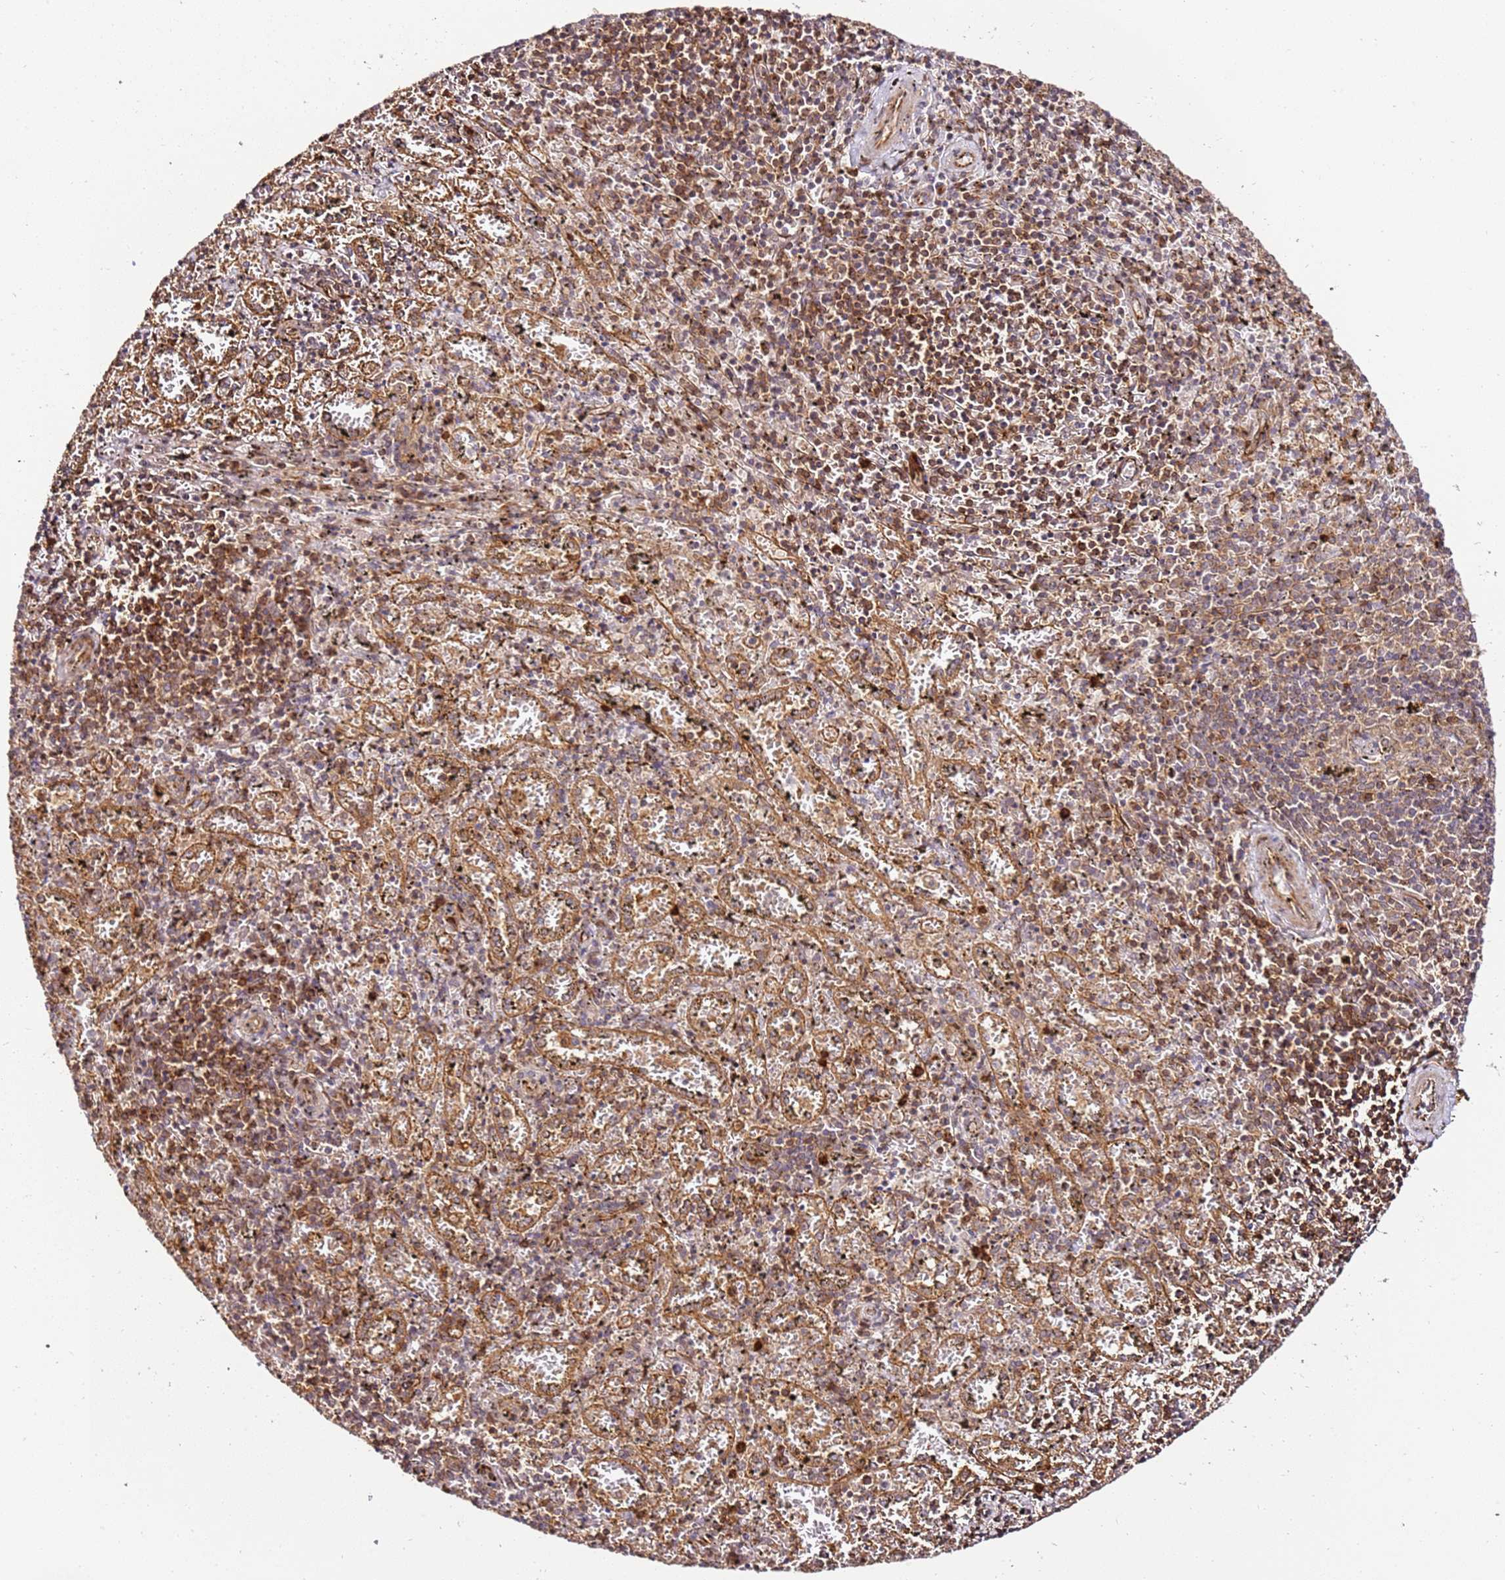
{"staining": {"intensity": "moderate", "quantity": ">75%", "location": "cytoplasmic/membranous"}, "tissue": "spleen", "cell_type": "Cells in red pulp", "image_type": "normal", "snomed": [{"axis": "morphology", "description": "Normal tissue, NOS"}, {"axis": "topography", "description": "Spleen"}], "caption": "Protein expression by immunohistochemistry (IHC) displays moderate cytoplasmic/membranous staining in about >75% of cells in red pulp in normal spleen. (IHC, brightfield microscopy, high magnification).", "gene": "KATNAL2", "patient": {"sex": "male", "age": 11}}